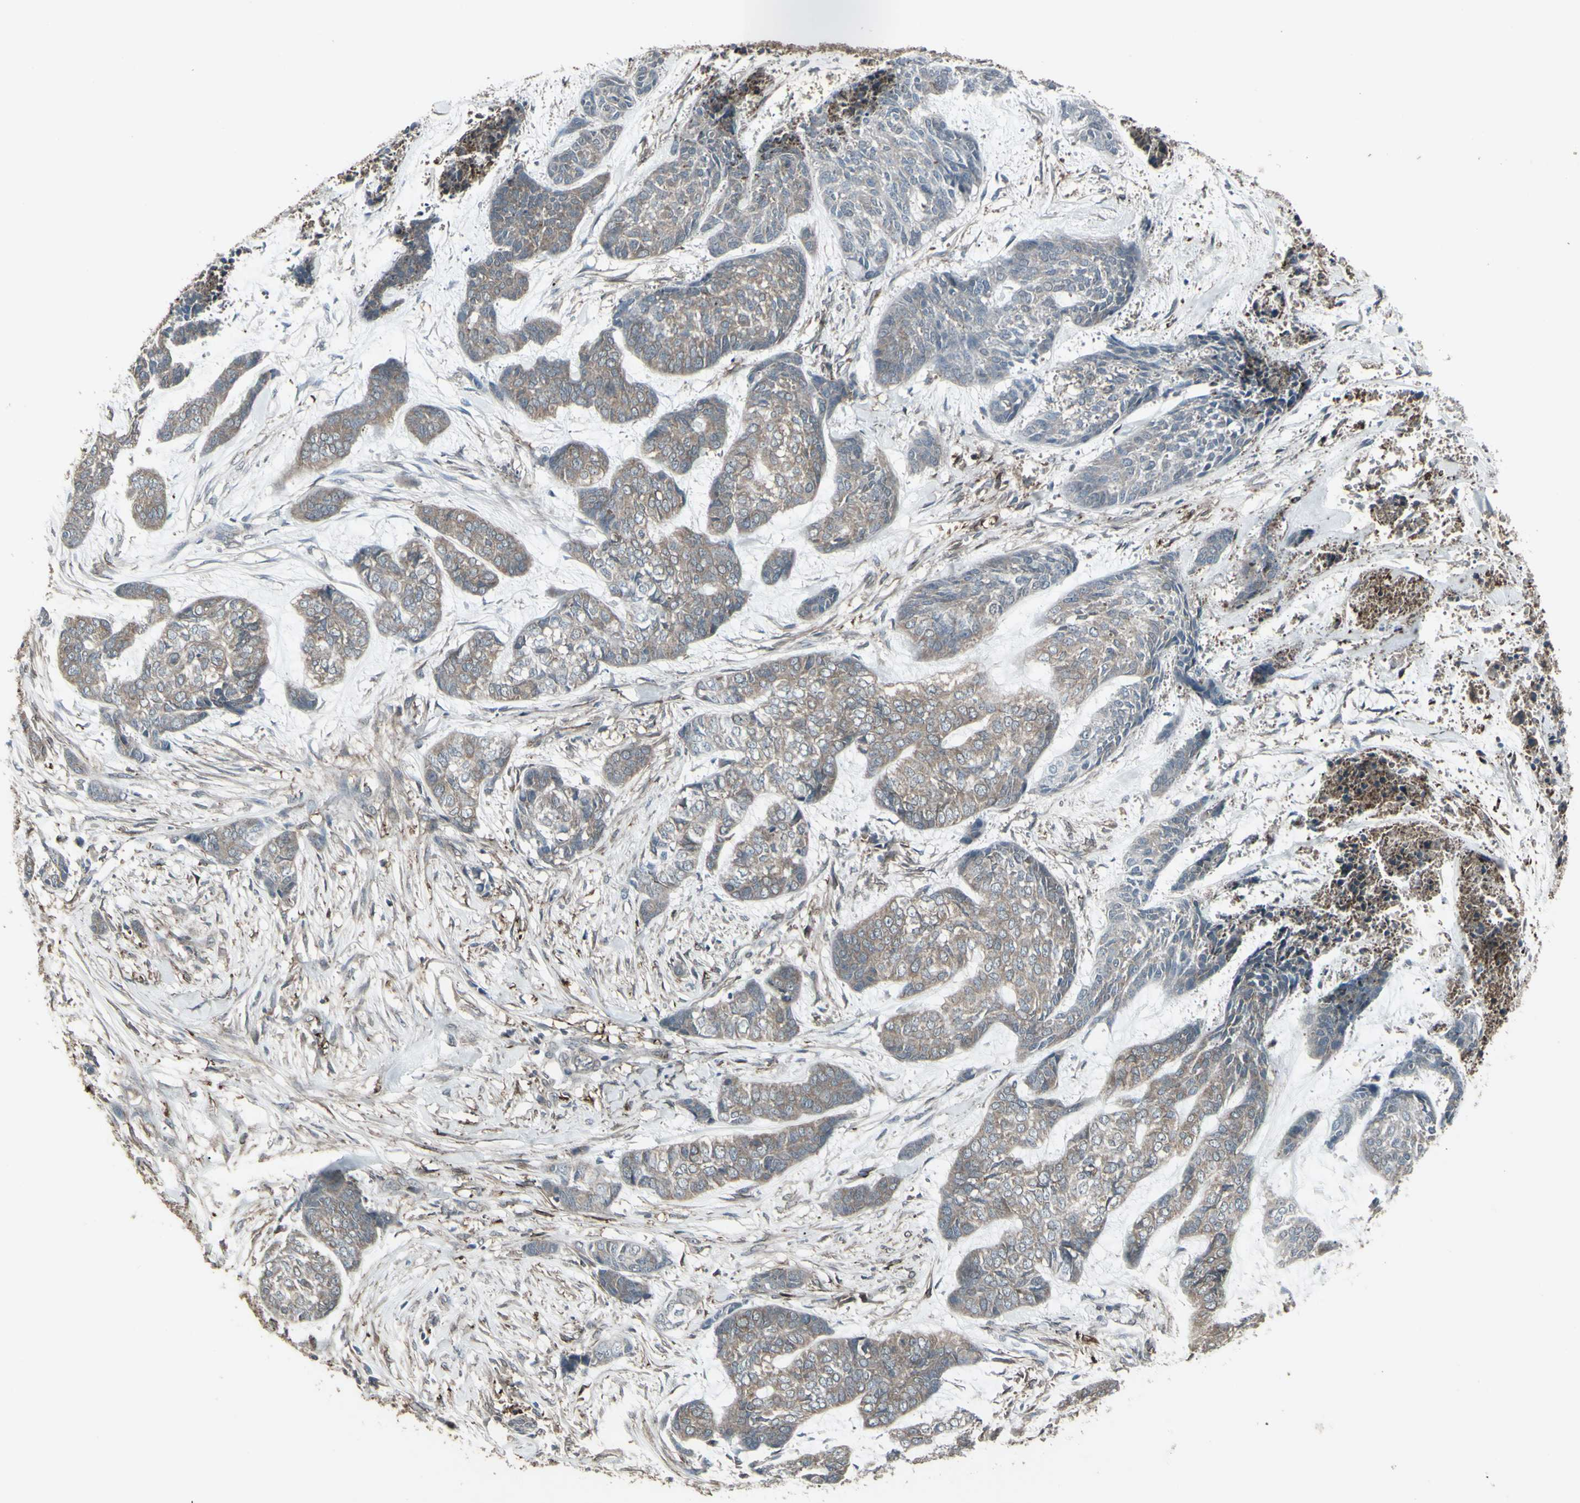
{"staining": {"intensity": "weak", "quantity": "25%-75%", "location": "cytoplasmic/membranous"}, "tissue": "skin cancer", "cell_type": "Tumor cells", "image_type": "cancer", "snomed": [{"axis": "morphology", "description": "Basal cell carcinoma"}, {"axis": "topography", "description": "Skin"}], "caption": "Human basal cell carcinoma (skin) stained with a protein marker displays weak staining in tumor cells.", "gene": "SMO", "patient": {"sex": "female", "age": 64}}